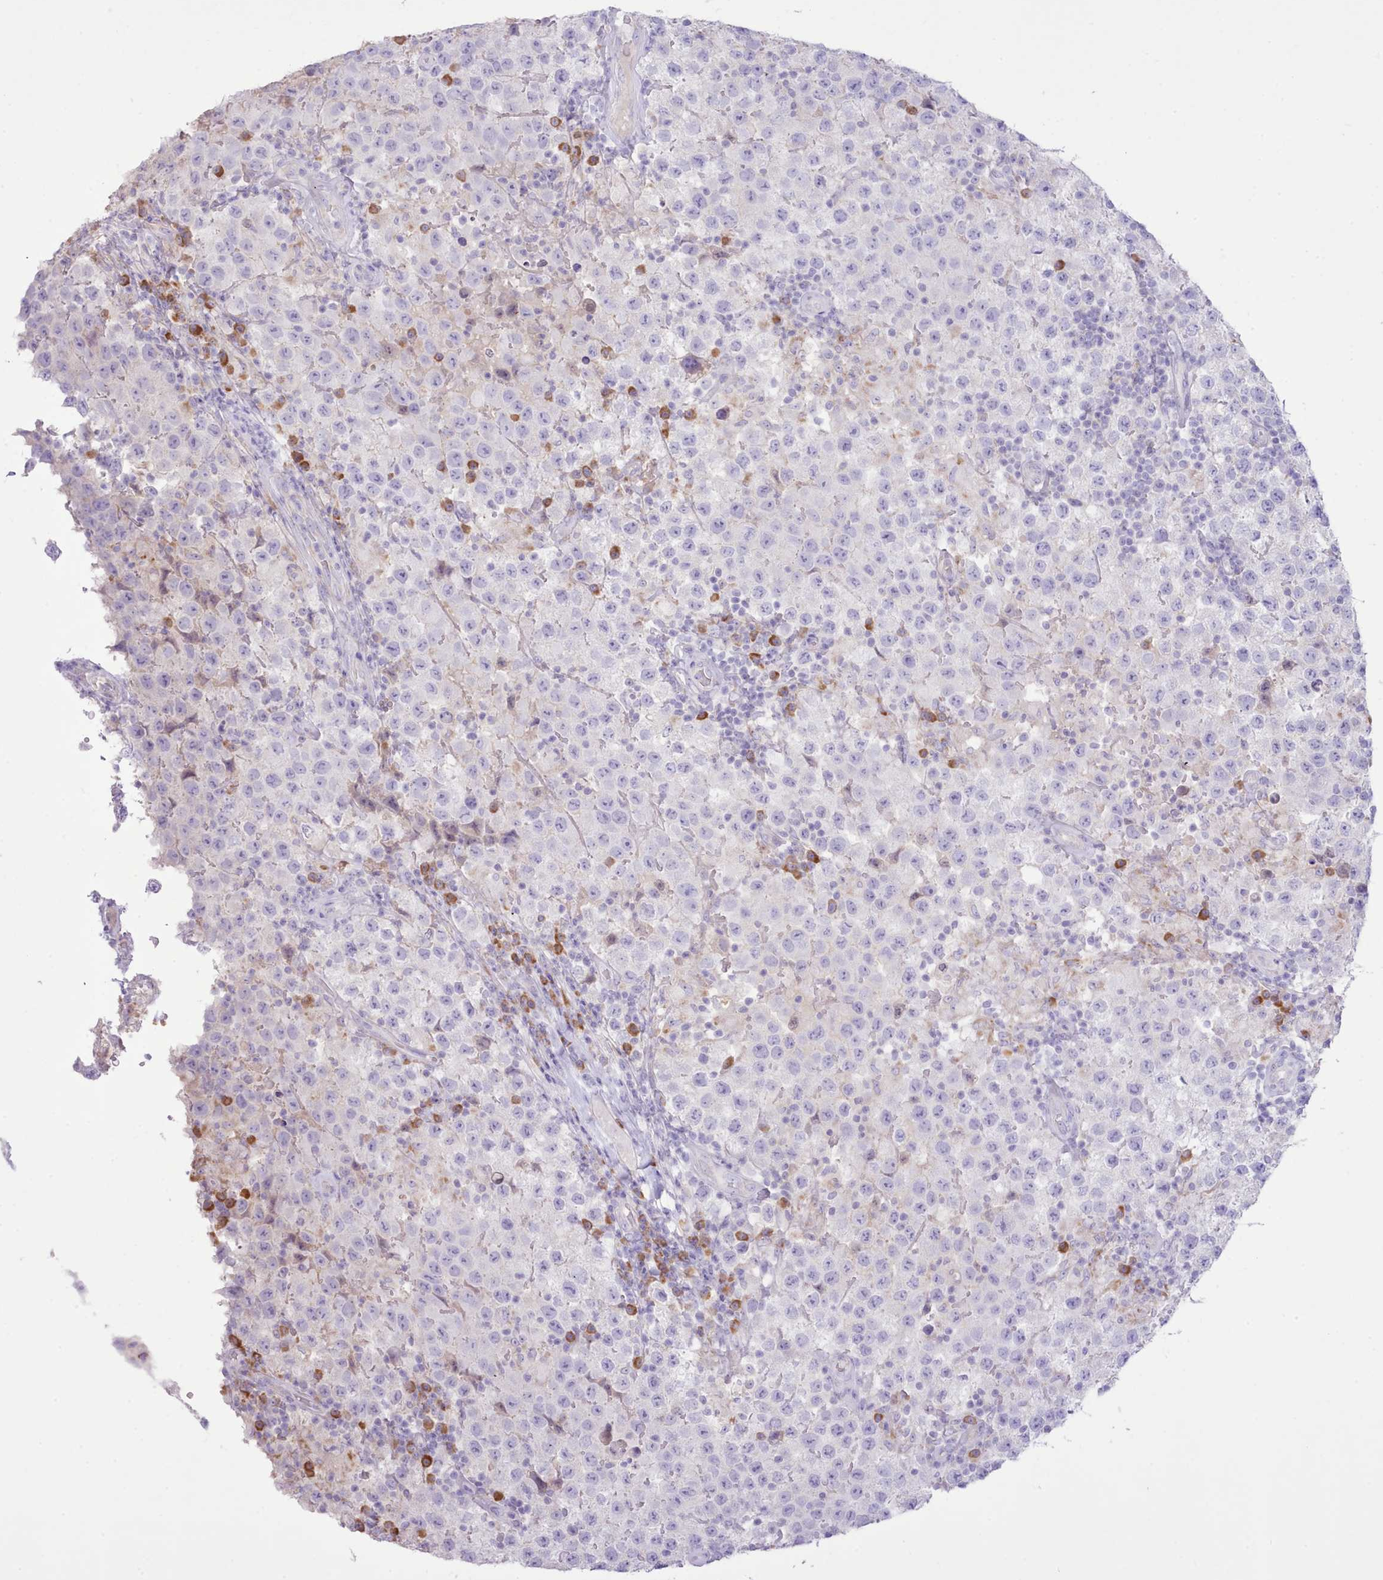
{"staining": {"intensity": "negative", "quantity": "none", "location": "none"}, "tissue": "testis cancer", "cell_type": "Tumor cells", "image_type": "cancer", "snomed": [{"axis": "morphology", "description": "Seminoma, NOS"}, {"axis": "morphology", "description": "Carcinoma, Embryonal, NOS"}, {"axis": "topography", "description": "Testis"}], "caption": "Immunohistochemistry (IHC) photomicrograph of testis seminoma stained for a protein (brown), which demonstrates no staining in tumor cells.", "gene": "CCL1", "patient": {"sex": "male", "age": 41}}